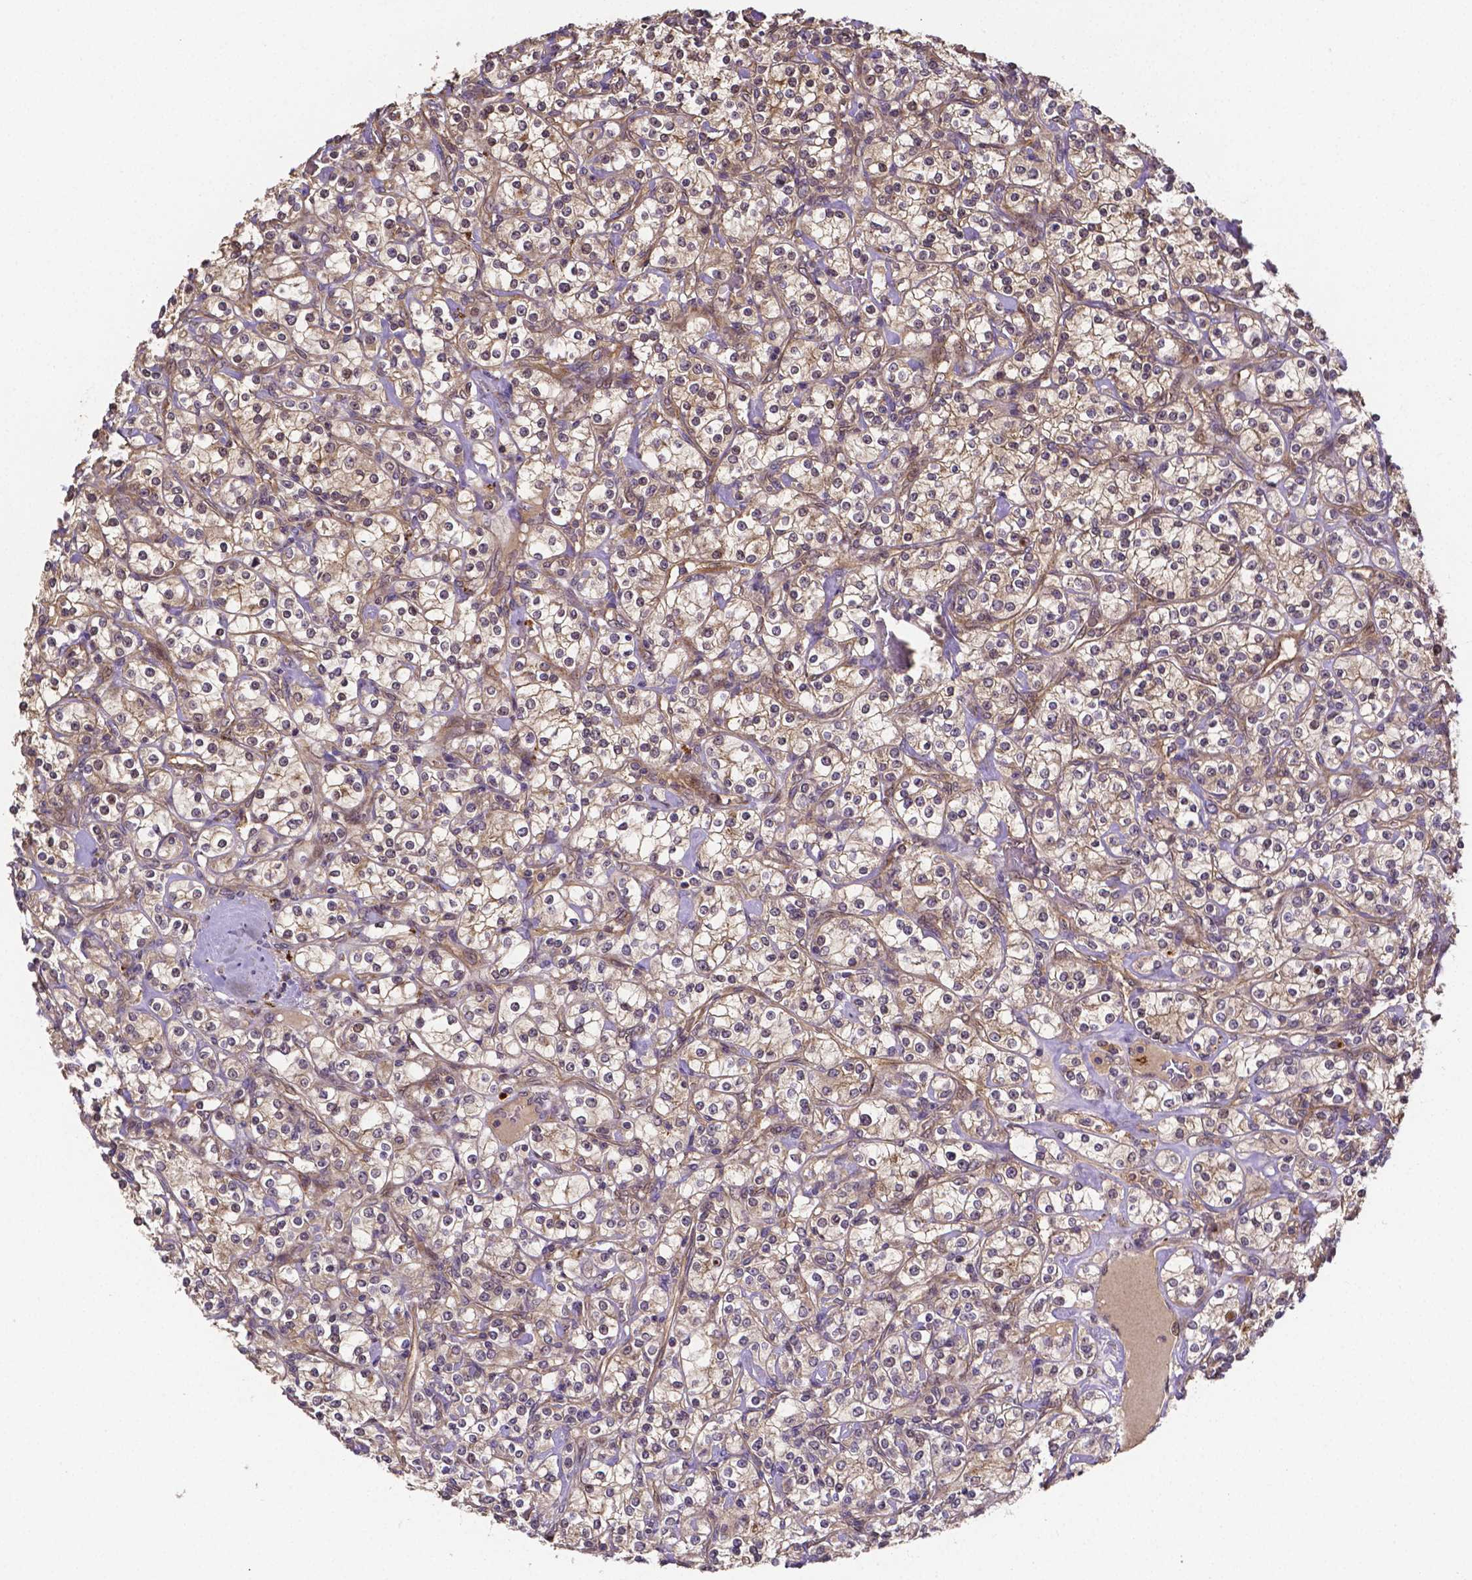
{"staining": {"intensity": "weak", "quantity": ">75%", "location": "cytoplasmic/membranous"}, "tissue": "renal cancer", "cell_type": "Tumor cells", "image_type": "cancer", "snomed": [{"axis": "morphology", "description": "Adenocarcinoma, NOS"}, {"axis": "topography", "description": "Kidney"}], "caption": "Immunohistochemistry (IHC) histopathology image of renal adenocarcinoma stained for a protein (brown), which displays low levels of weak cytoplasmic/membranous expression in about >75% of tumor cells.", "gene": "RNF123", "patient": {"sex": "male", "age": 77}}